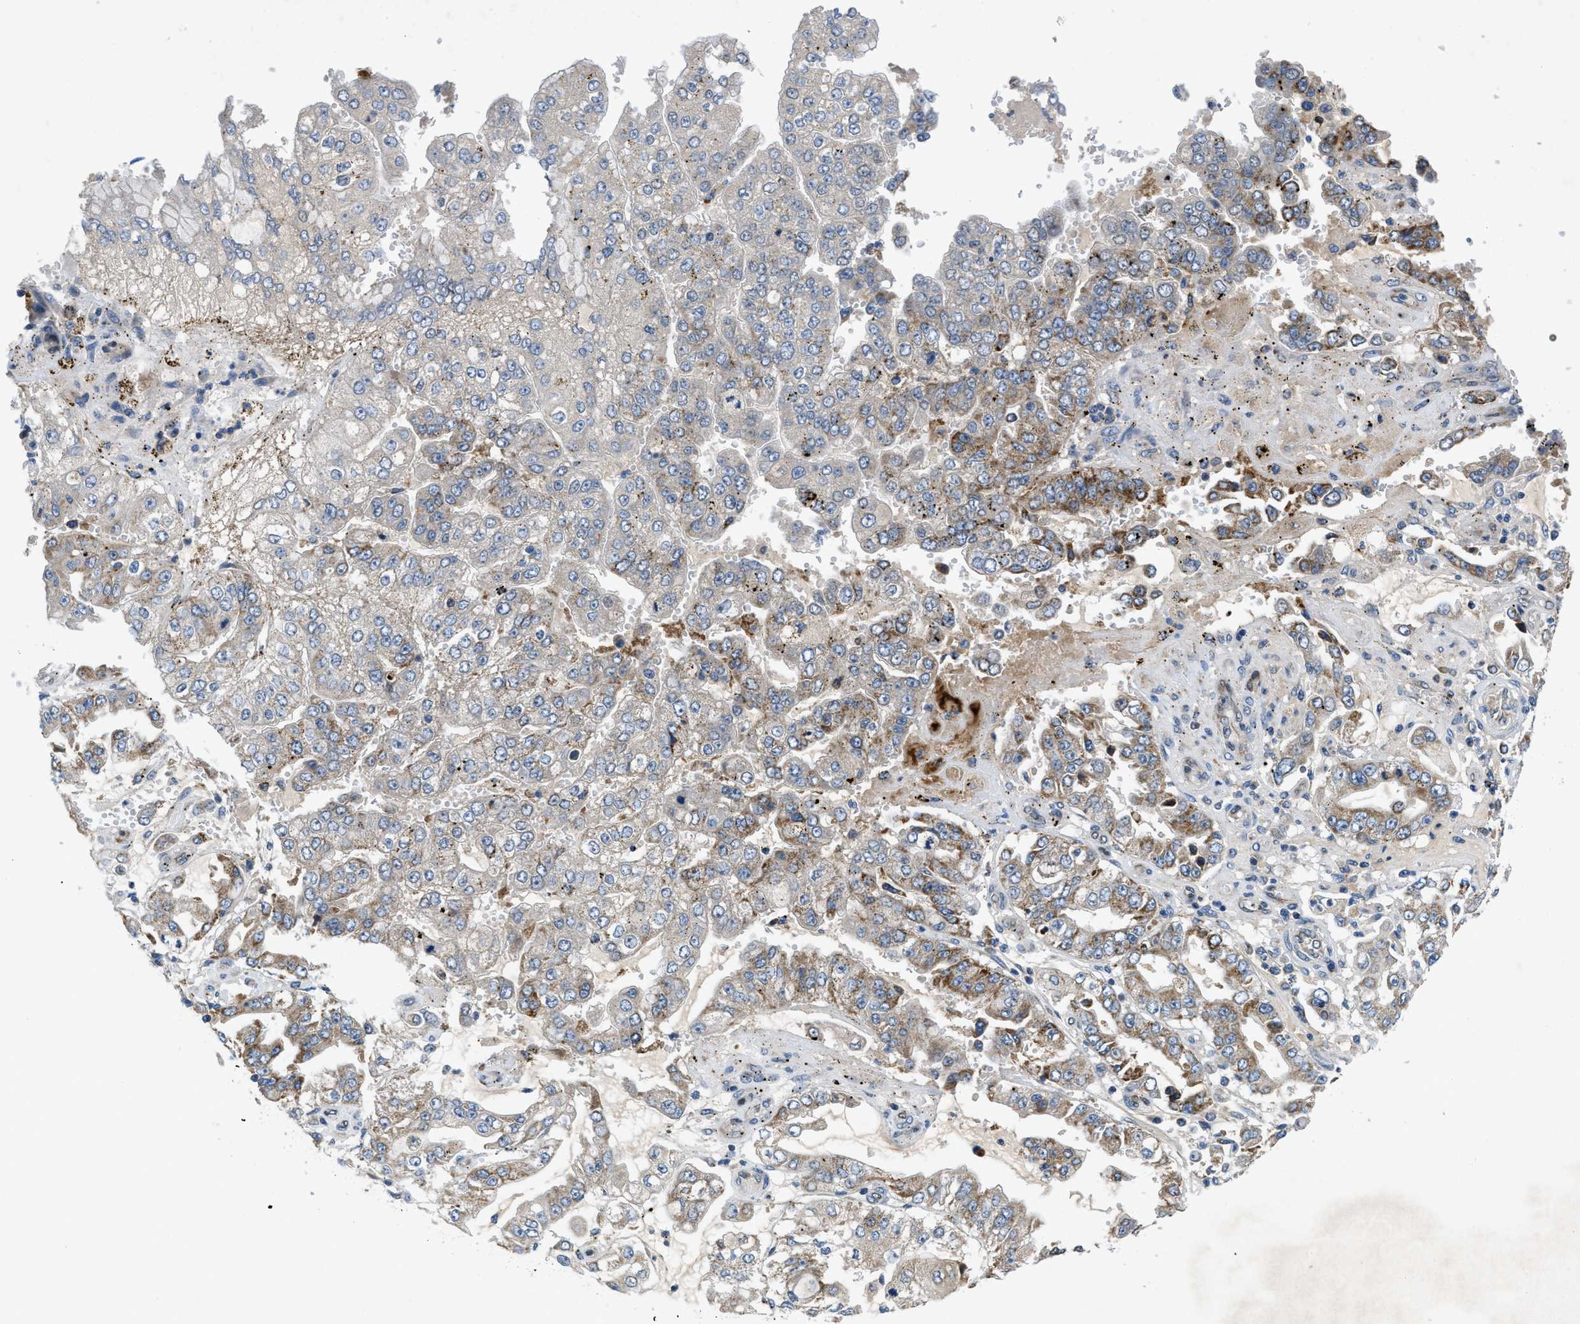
{"staining": {"intensity": "moderate", "quantity": "<25%", "location": "cytoplasmic/membranous"}, "tissue": "stomach cancer", "cell_type": "Tumor cells", "image_type": "cancer", "snomed": [{"axis": "morphology", "description": "Adenocarcinoma, NOS"}, {"axis": "topography", "description": "Stomach"}], "caption": "Immunohistochemical staining of human stomach cancer (adenocarcinoma) demonstrates low levels of moderate cytoplasmic/membranous protein expression in approximately <25% of tumor cells. (DAB = brown stain, brightfield microscopy at high magnification).", "gene": "PNKD", "patient": {"sex": "male", "age": 76}}